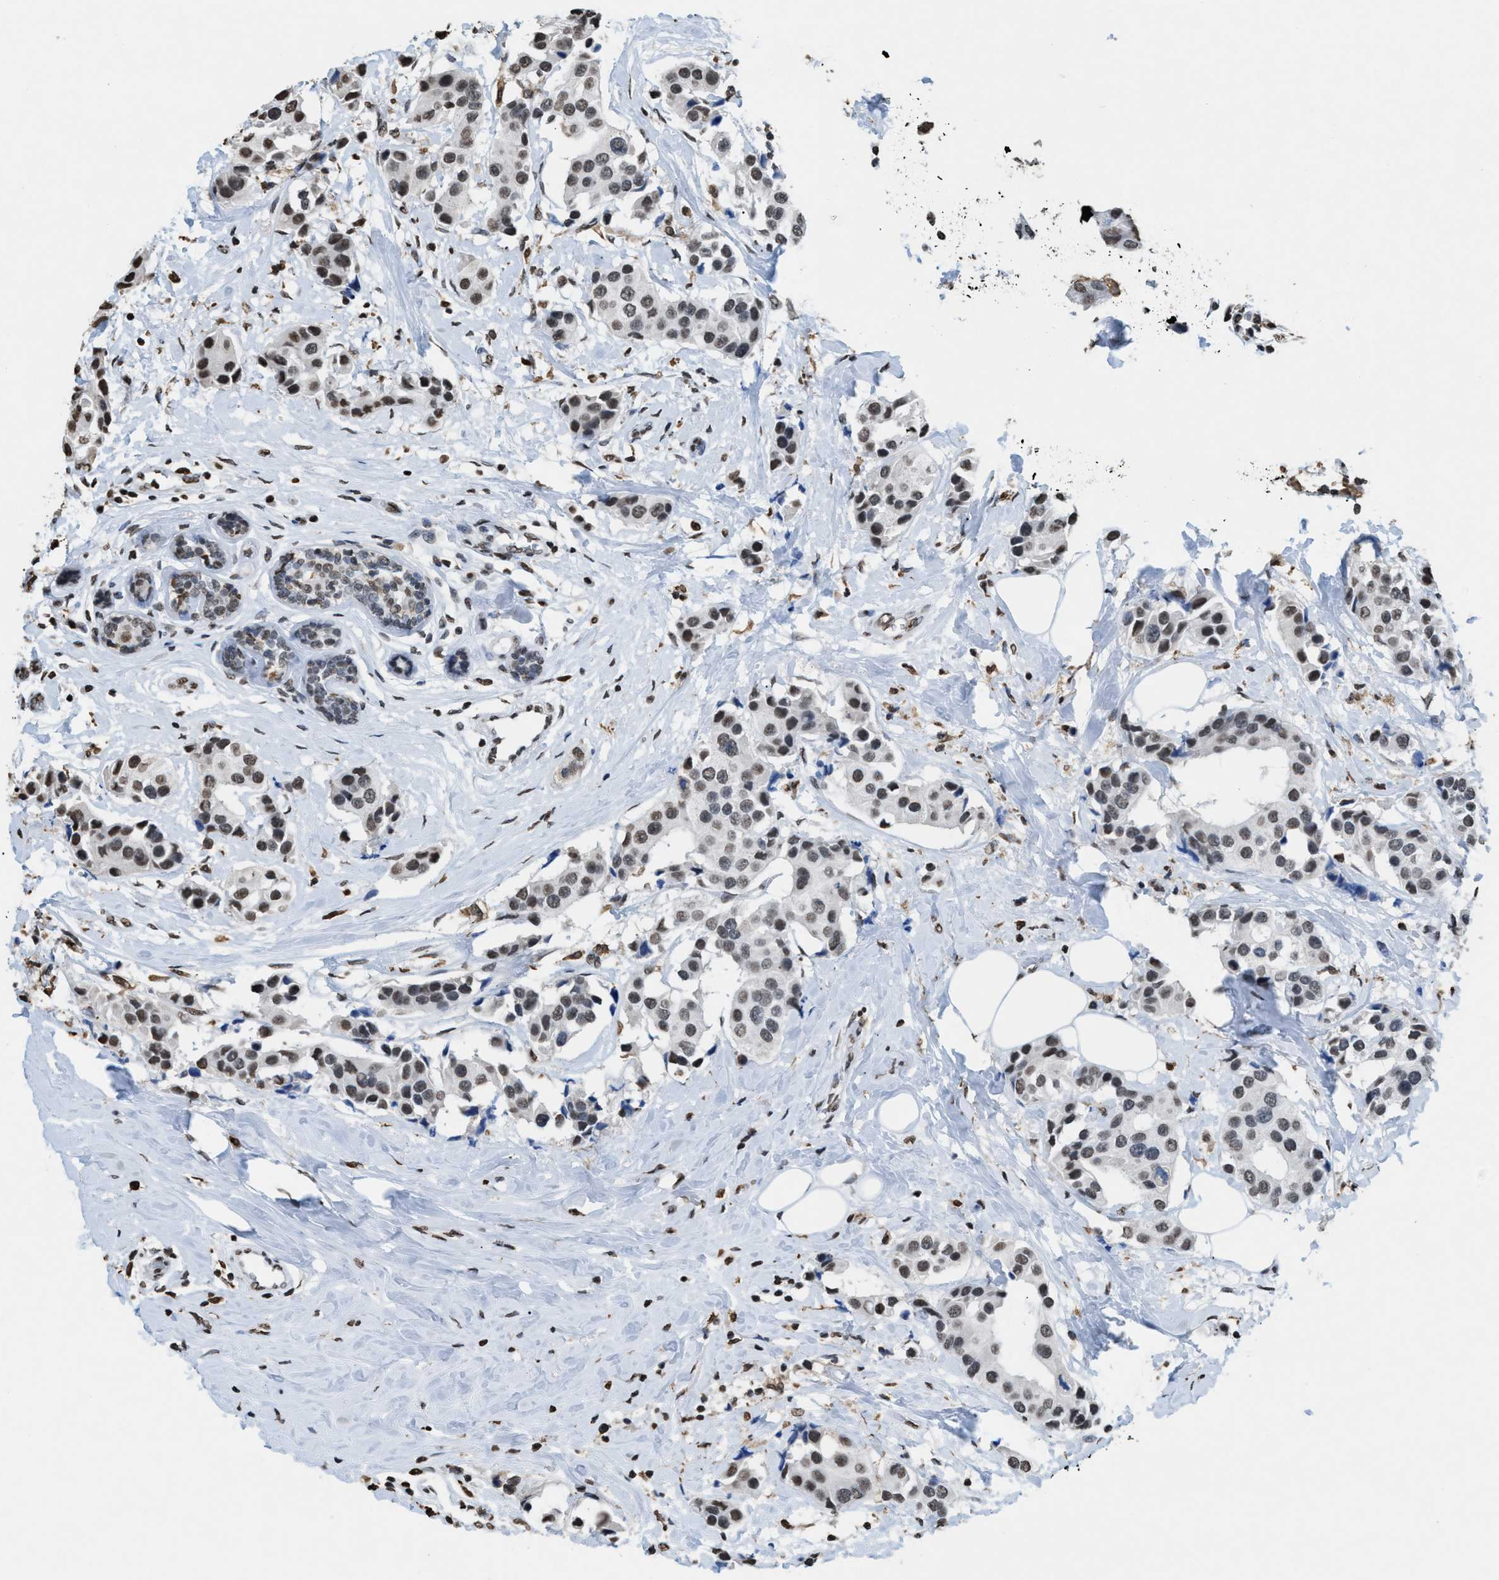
{"staining": {"intensity": "weak", "quantity": ">75%", "location": "nuclear"}, "tissue": "breast cancer", "cell_type": "Tumor cells", "image_type": "cancer", "snomed": [{"axis": "morphology", "description": "Normal tissue, NOS"}, {"axis": "morphology", "description": "Duct carcinoma"}, {"axis": "topography", "description": "Breast"}], "caption": "Breast cancer (intraductal carcinoma) tissue exhibits weak nuclear positivity in about >75% of tumor cells The protein of interest is stained brown, and the nuclei are stained in blue (DAB (3,3'-diaminobenzidine) IHC with brightfield microscopy, high magnification).", "gene": "NUP88", "patient": {"sex": "female", "age": 39}}